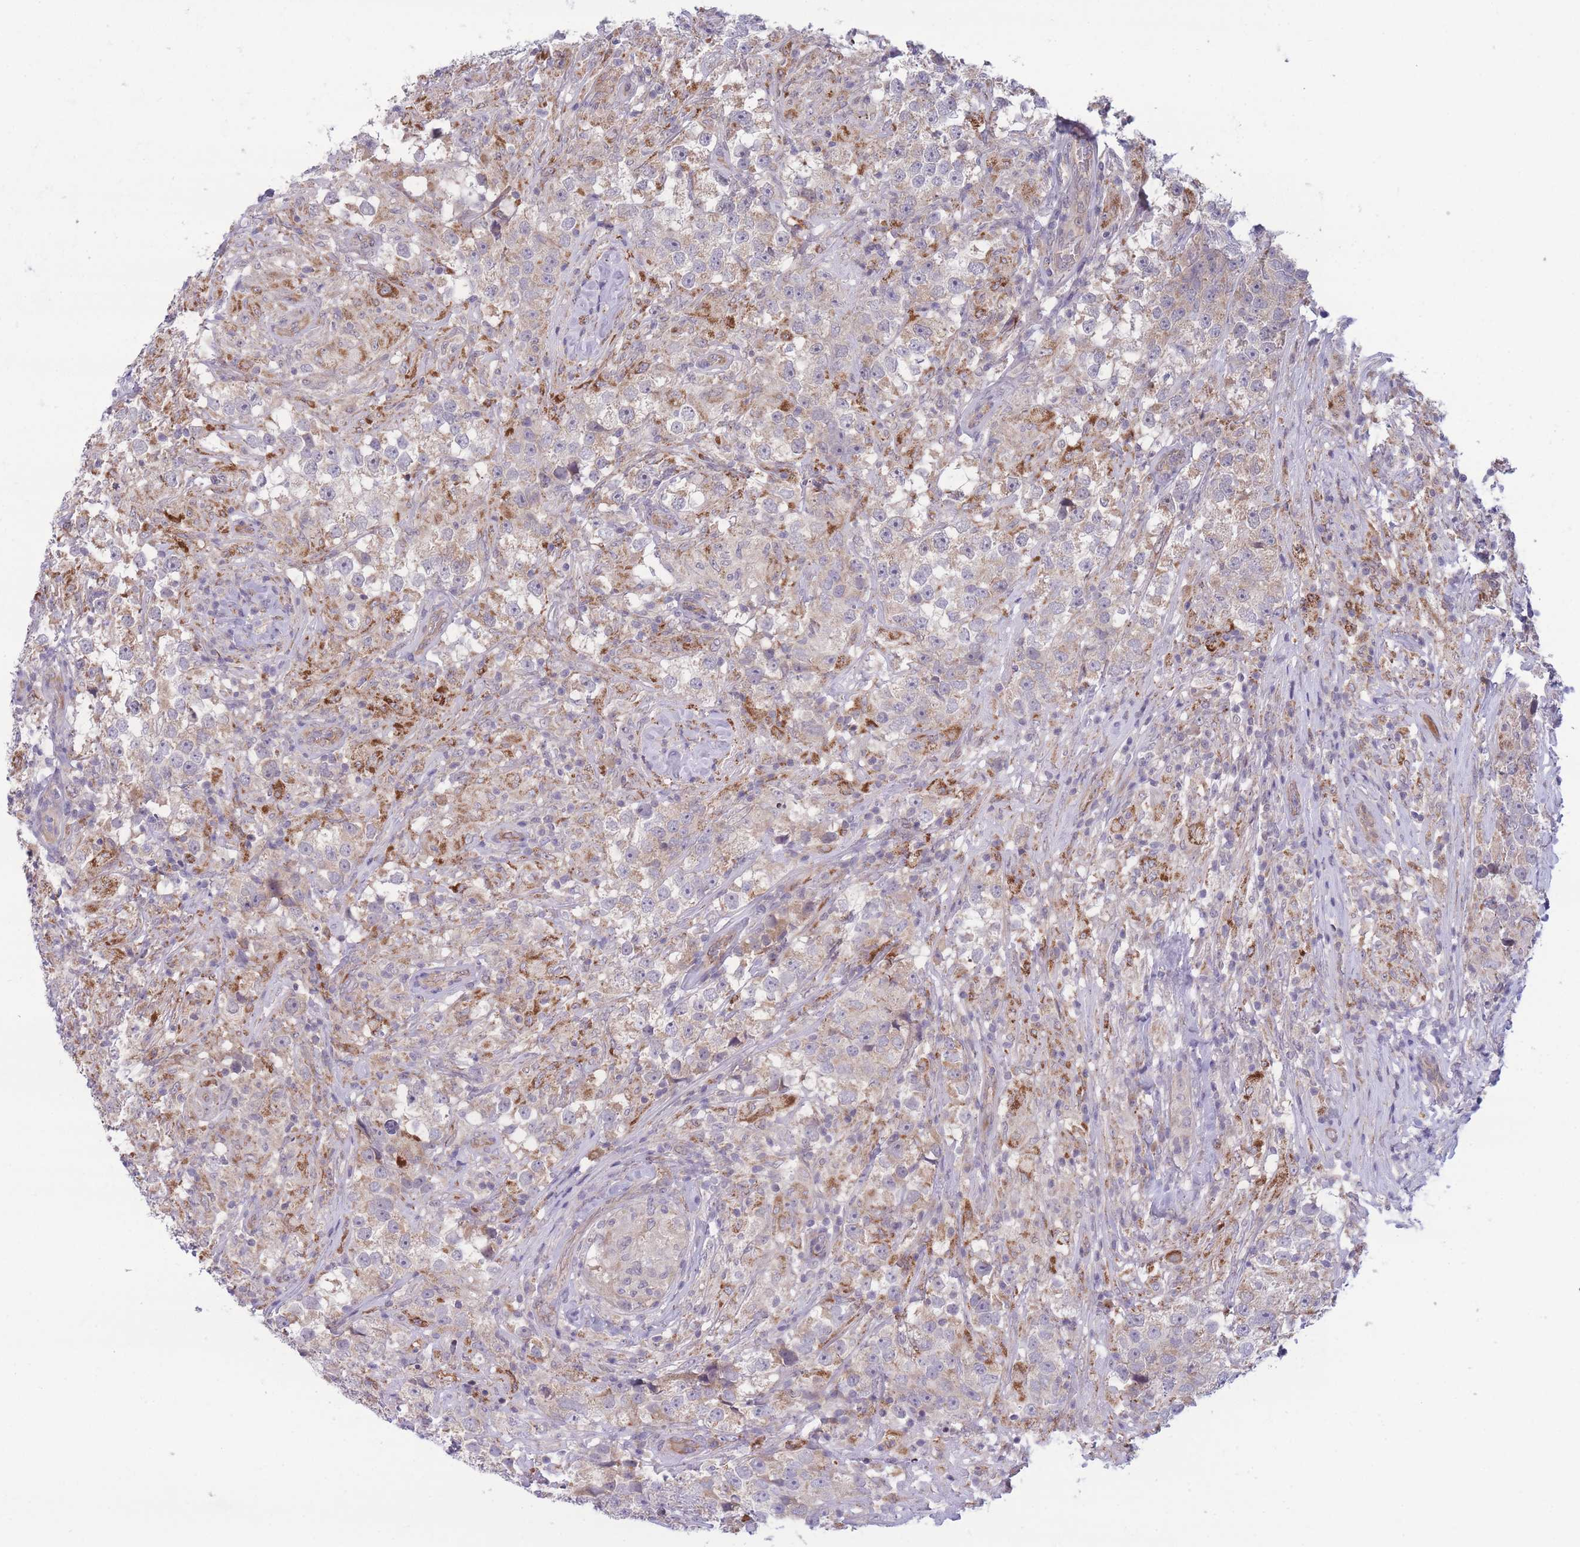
{"staining": {"intensity": "negative", "quantity": "none", "location": "none"}, "tissue": "testis cancer", "cell_type": "Tumor cells", "image_type": "cancer", "snomed": [{"axis": "morphology", "description": "Seminoma, NOS"}, {"axis": "topography", "description": "Testis"}], "caption": "Immunohistochemistry (IHC) histopathology image of human seminoma (testis) stained for a protein (brown), which reveals no positivity in tumor cells. (DAB IHC visualized using brightfield microscopy, high magnification).", "gene": "CDC25B", "patient": {"sex": "male", "age": 46}}